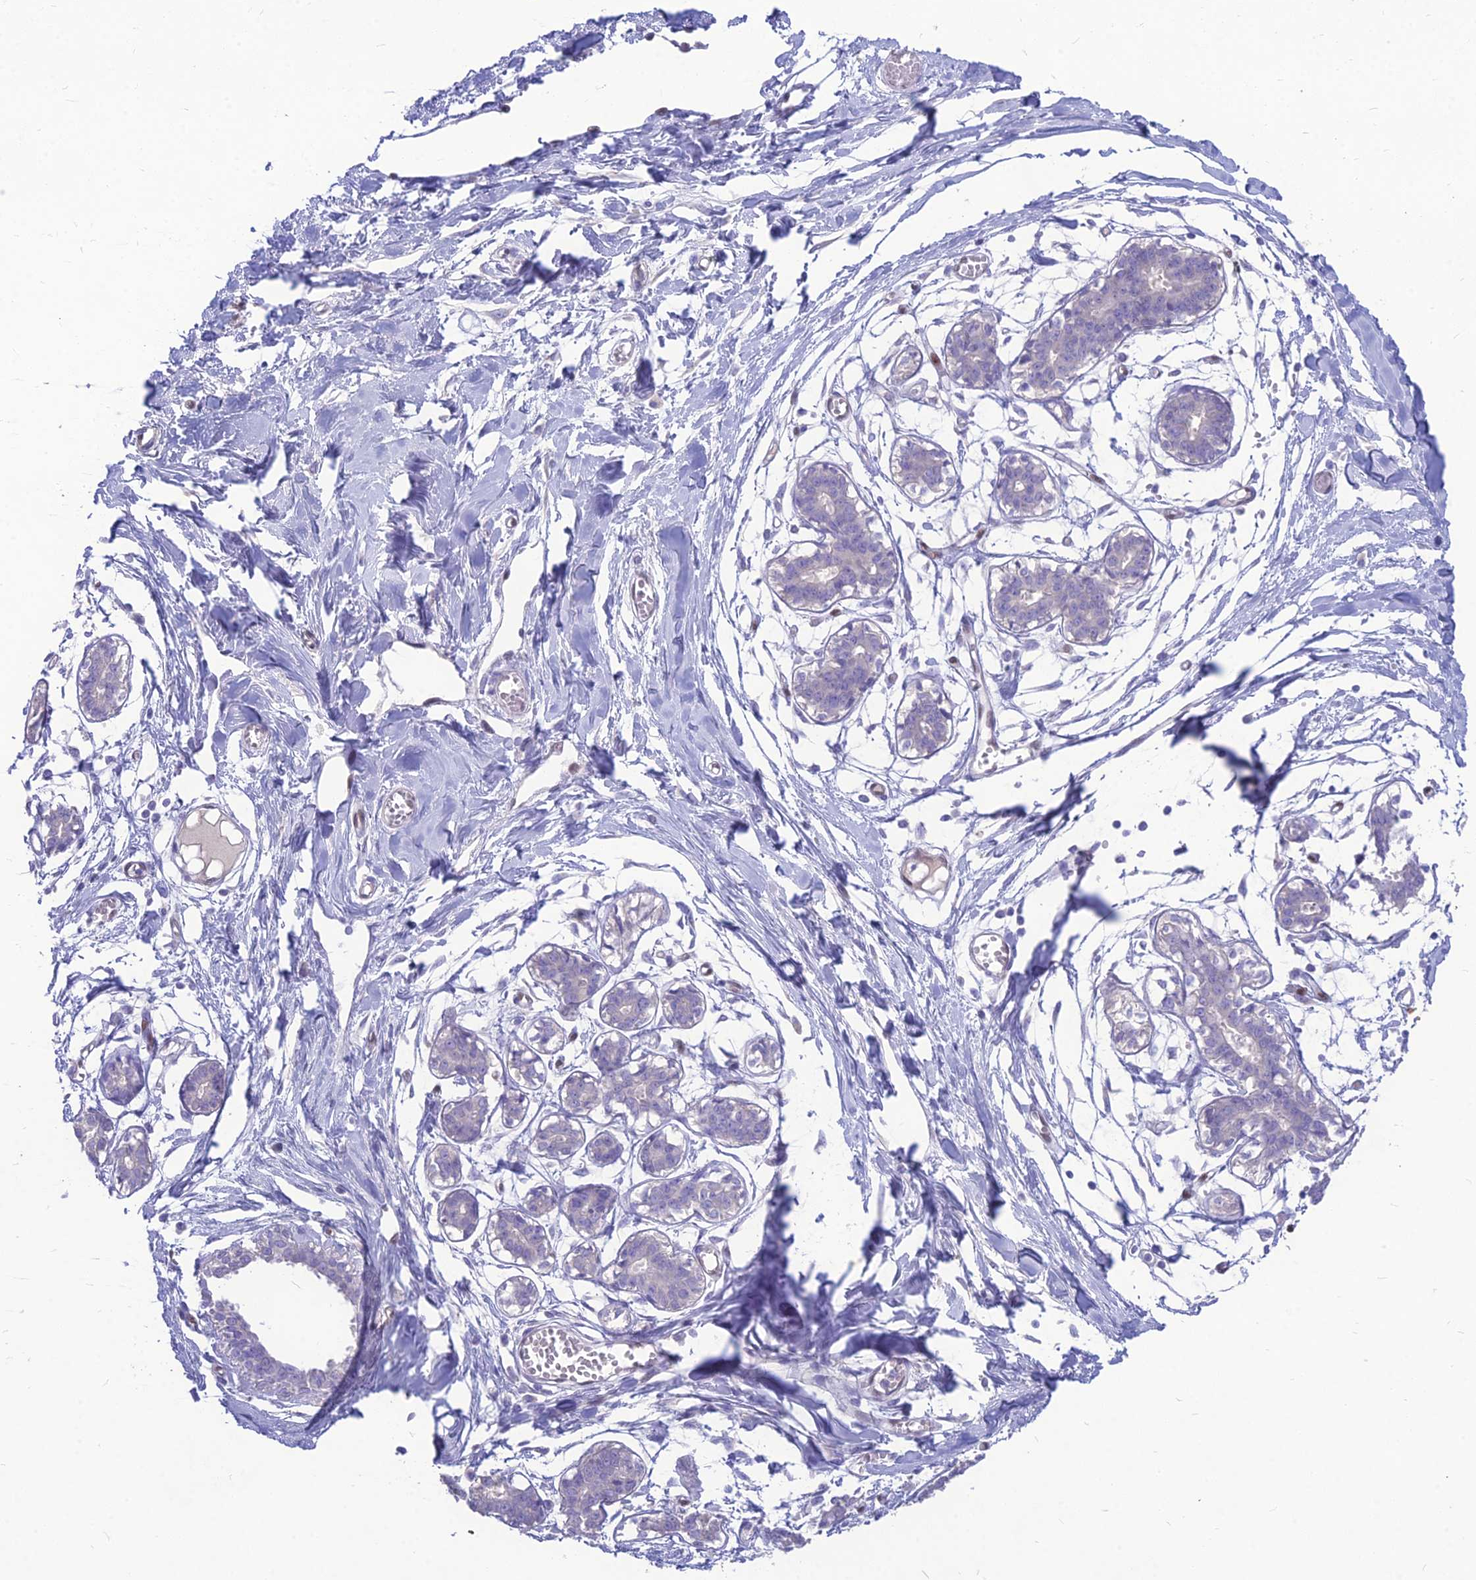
{"staining": {"intensity": "negative", "quantity": "none", "location": "none"}, "tissue": "breast", "cell_type": "Adipocytes", "image_type": "normal", "snomed": [{"axis": "morphology", "description": "Normal tissue, NOS"}, {"axis": "topography", "description": "Breast"}], "caption": "A high-resolution micrograph shows immunohistochemistry (IHC) staining of unremarkable breast, which shows no significant positivity in adipocytes. Nuclei are stained in blue.", "gene": "NOVA2", "patient": {"sex": "female", "age": 27}}